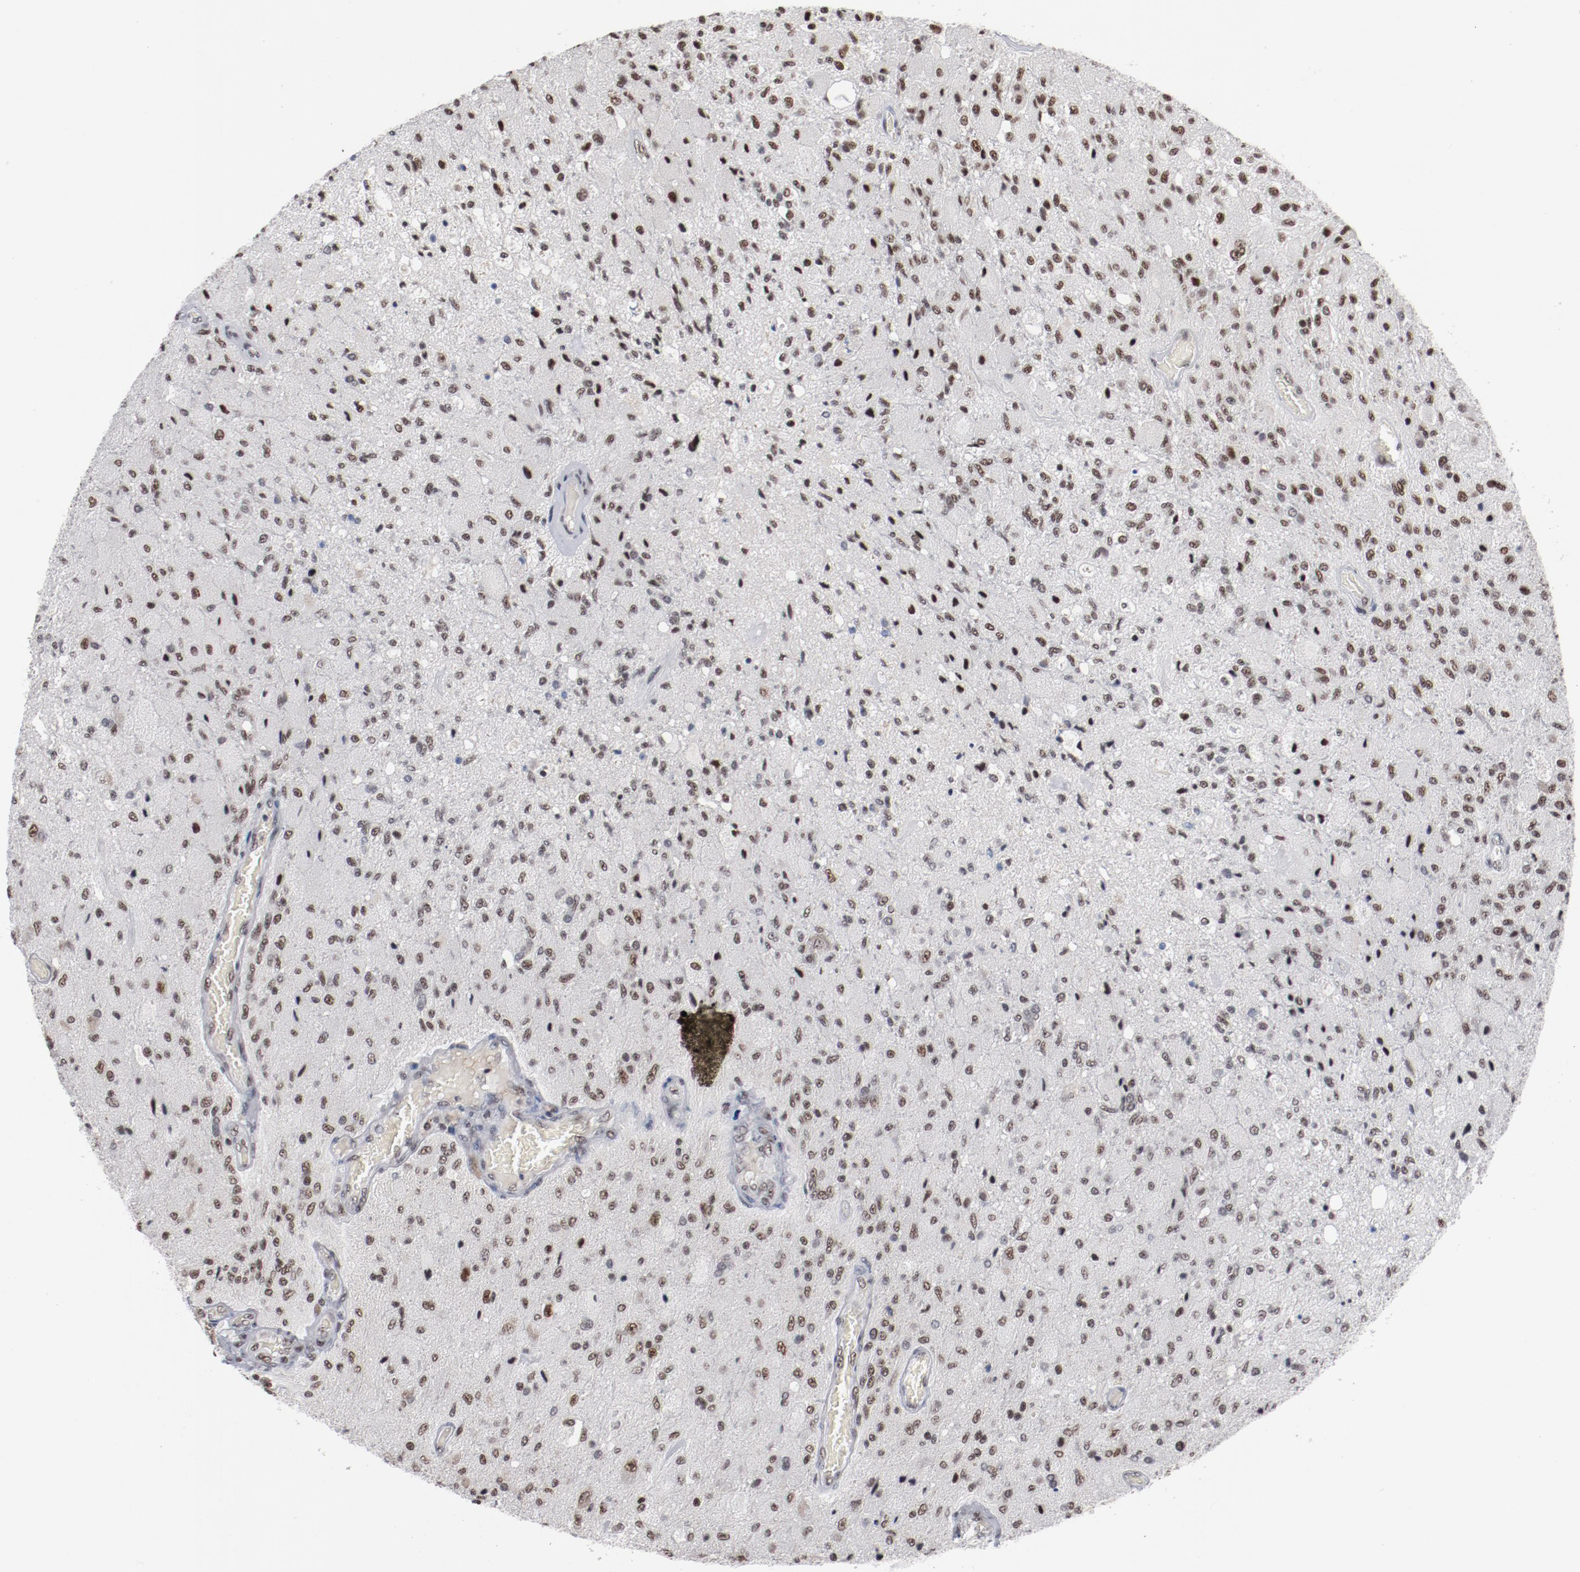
{"staining": {"intensity": "moderate", "quantity": ">75%", "location": "nuclear"}, "tissue": "glioma", "cell_type": "Tumor cells", "image_type": "cancer", "snomed": [{"axis": "morphology", "description": "Normal tissue, NOS"}, {"axis": "morphology", "description": "Glioma, malignant, High grade"}, {"axis": "topography", "description": "Cerebral cortex"}], "caption": "IHC (DAB) staining of human glioma demonstrates moderate nuclear protein positivity in approximately >75% of tumor cells.", "gene": "BUB3", "patient": {"sex": "male", "age": 77}}